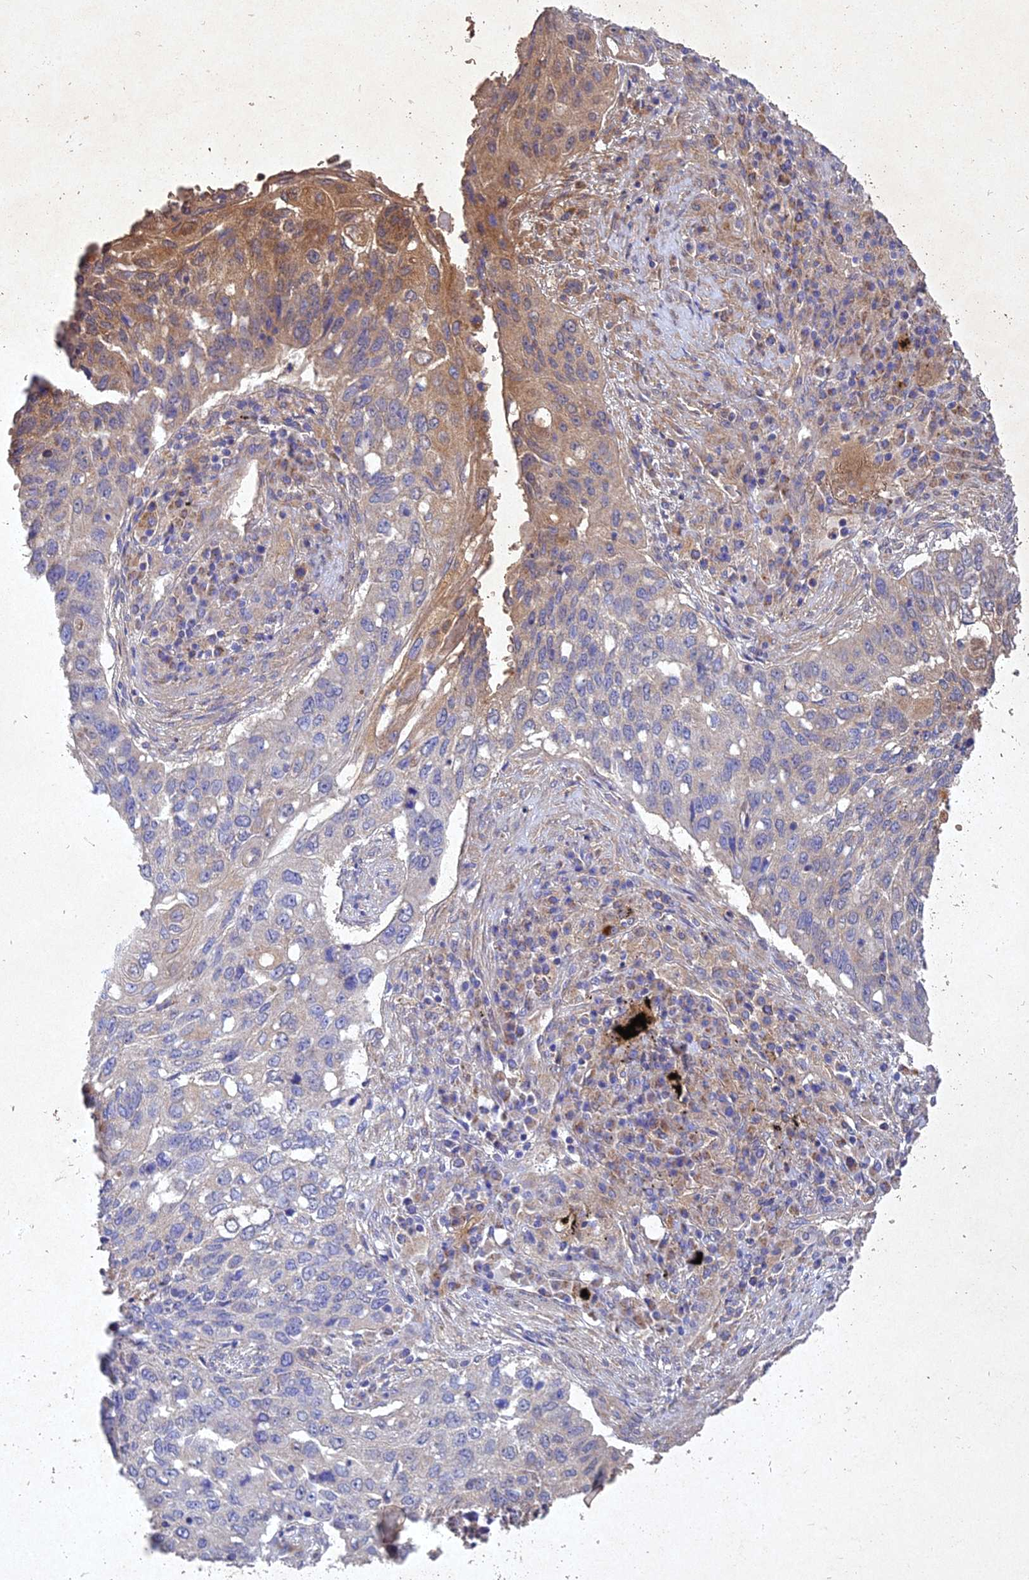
{"staining": {"intensity": "moderate", "quantity": "<25%", "location": "cytoplasmic/membranous"}, "tissue": "lung cancer", "cell_type": "Tumor cells", "image_type": "cancer", "snomed": [{"axis": "morphology", "description": "Squamous cell carcinoma, NOS"}, {"axis": "topography", "description": "Lung"}], "caption": "DAB (3,3'-diaminobenzidine) immunohistochemical staining of human squamous cell carcinoma (lung) reveals moderate cytoplasmic/membranous protein expression in approximately <25% of tumor cells.", "gene": "NDUFV1", "patient": {"sex": "female", "age": 63}}